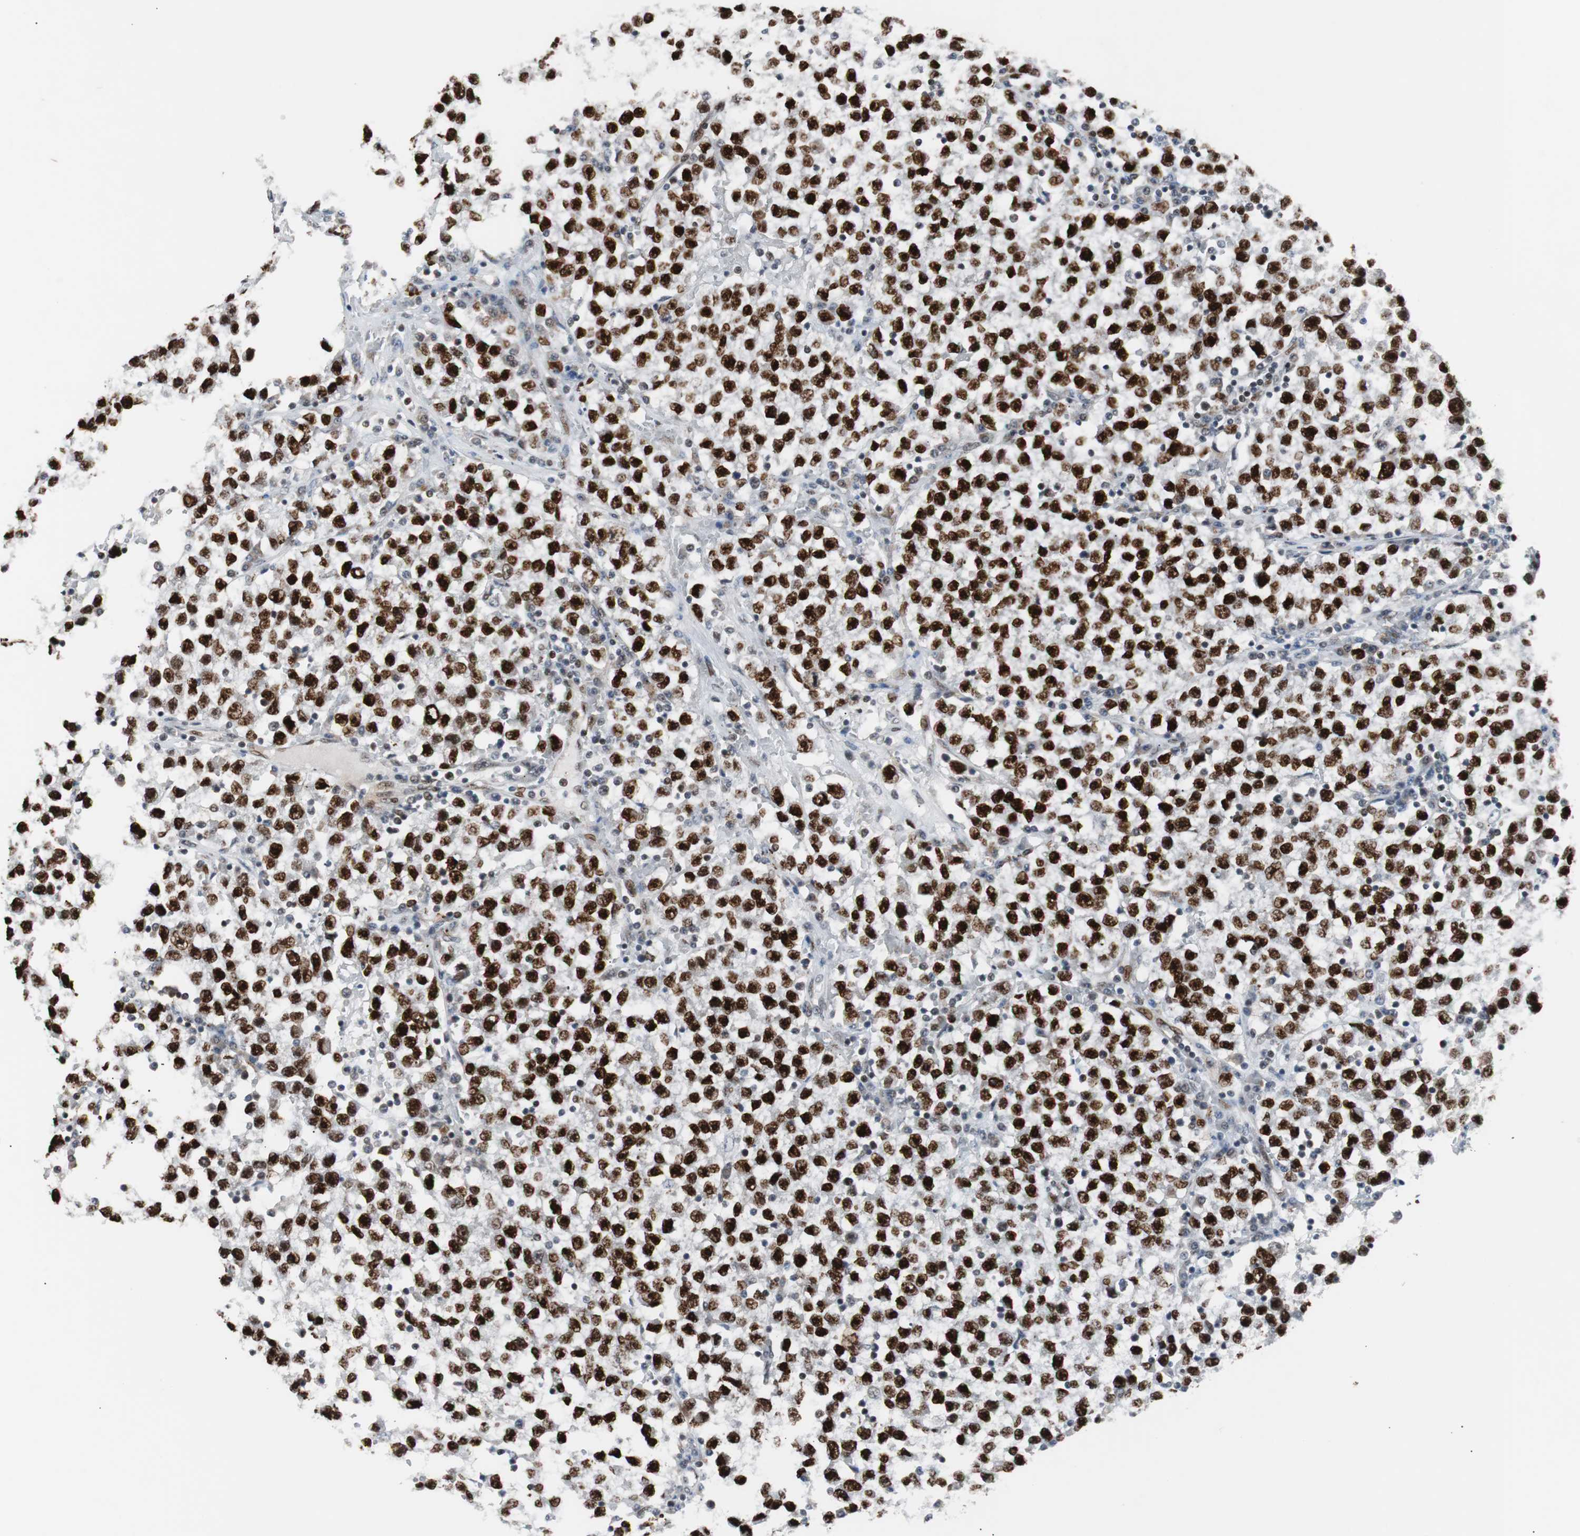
{"staining": {"intensity": "strong", "quantity": ">75%", "location": "nuclear"}, "tissue": "testis cancer", "cell_type": "Tumor cells", "image_type": "cancer", "snomed": [{"axis": "morphology", "description": "Seminoma, NOS"}, {"axis": "topography", "description": "Testis"}], "caption": "Human testis cancer stained with a brown dye displays strong nuclear positive staining in approximately >75% of tumor cells.", "gene": "NBL1", "patient": {"sex": "male", "age": 22}}